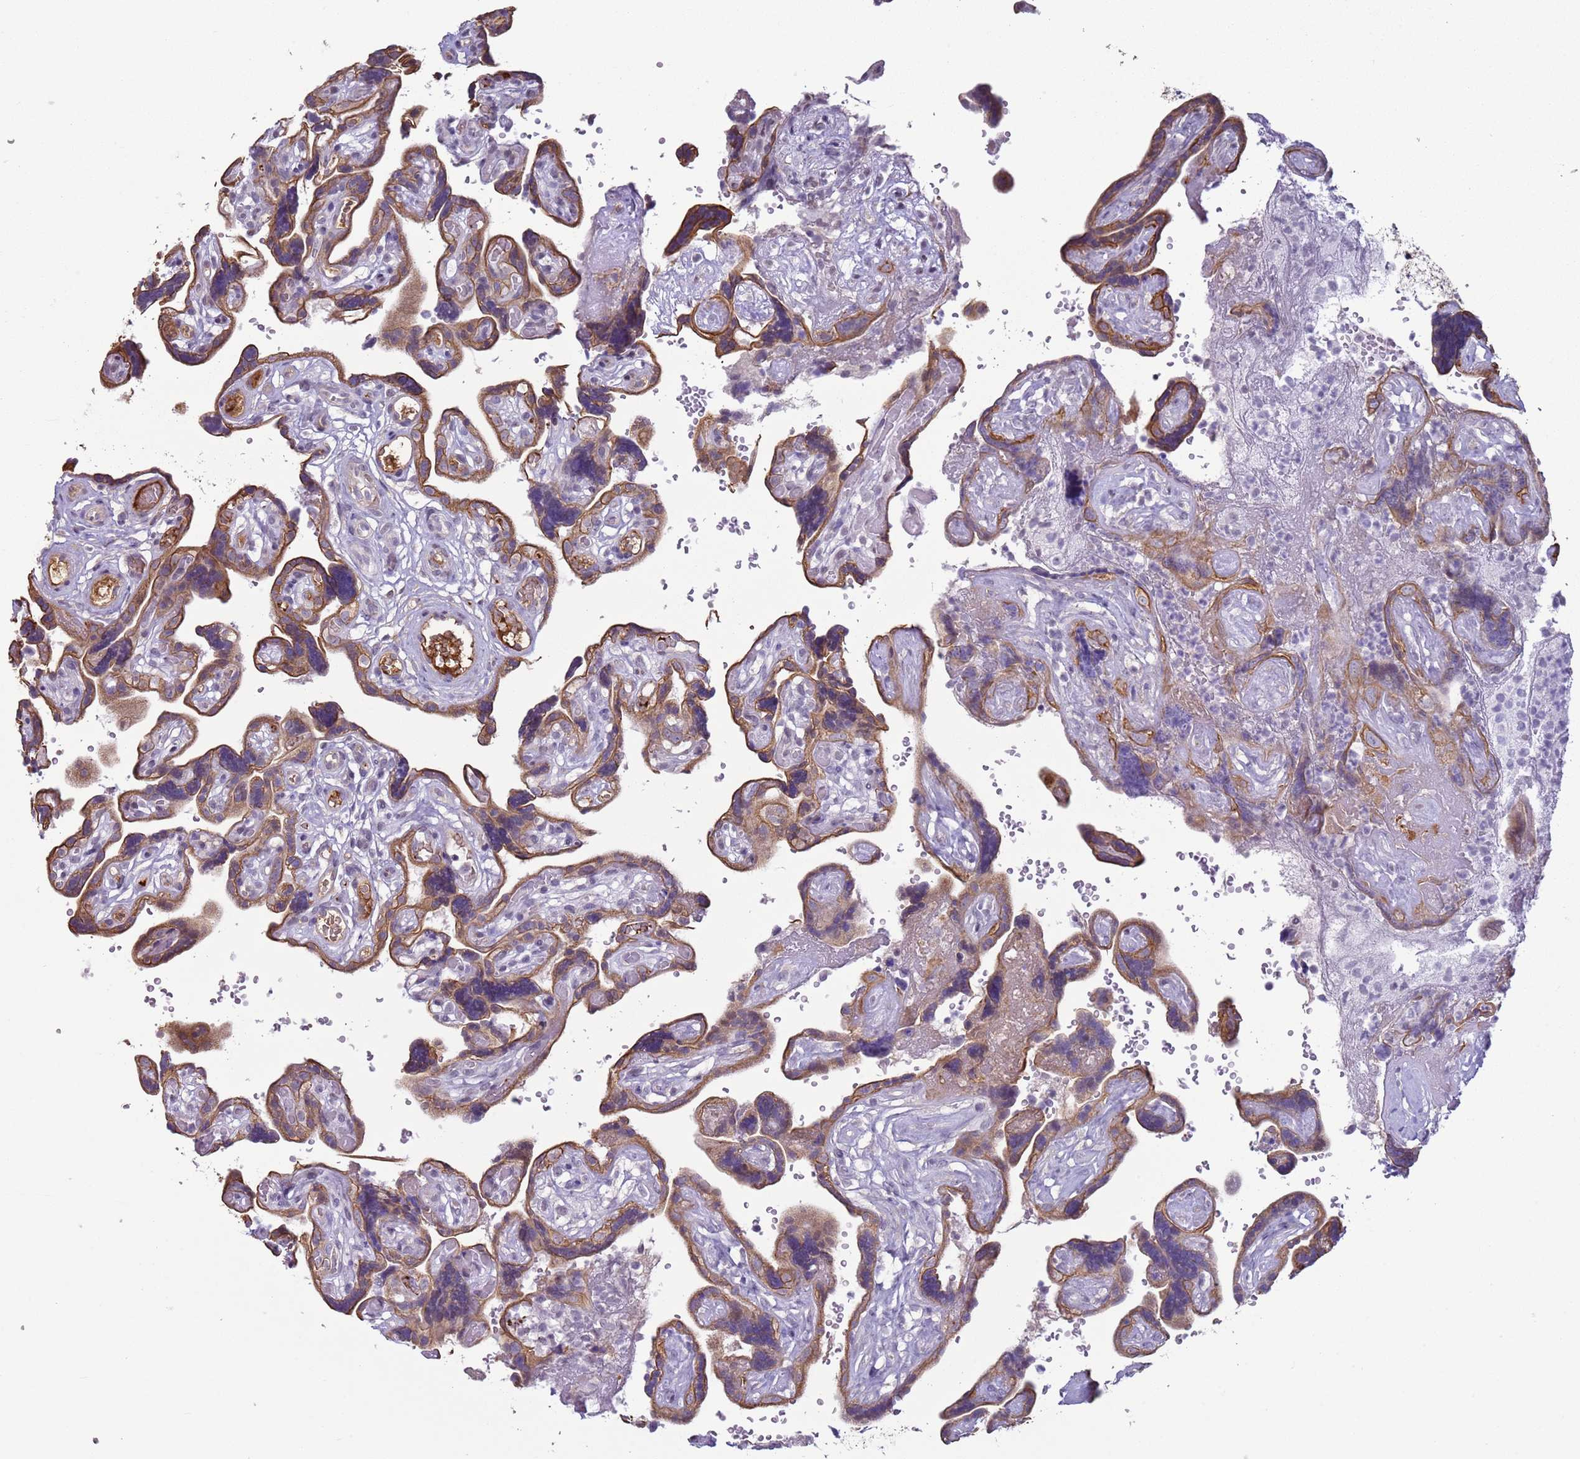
{"staining": {"intensity": "negative", "quantity": "none", "location": "none"}, "tissue": "placenta", "cell_type": "Decidual cells", "image_type": "normal", "snomed": [{"axis": "morphology", "description": "Normal tissue, NOS"}, {"axis": "topography", "description": "Placenta"}], "caption": "Immunohistochemistry micrograph of benign placenta: placenta stained with DAB exhibits no significant protein staining in decidual cells. (DAB (3,3'-diaminobenzidine) immunohistochemistry visualized using brightfield microscopy, high magnification).", "gene": "NPAP1", "patient": {"sex": "female", "age": 30}}